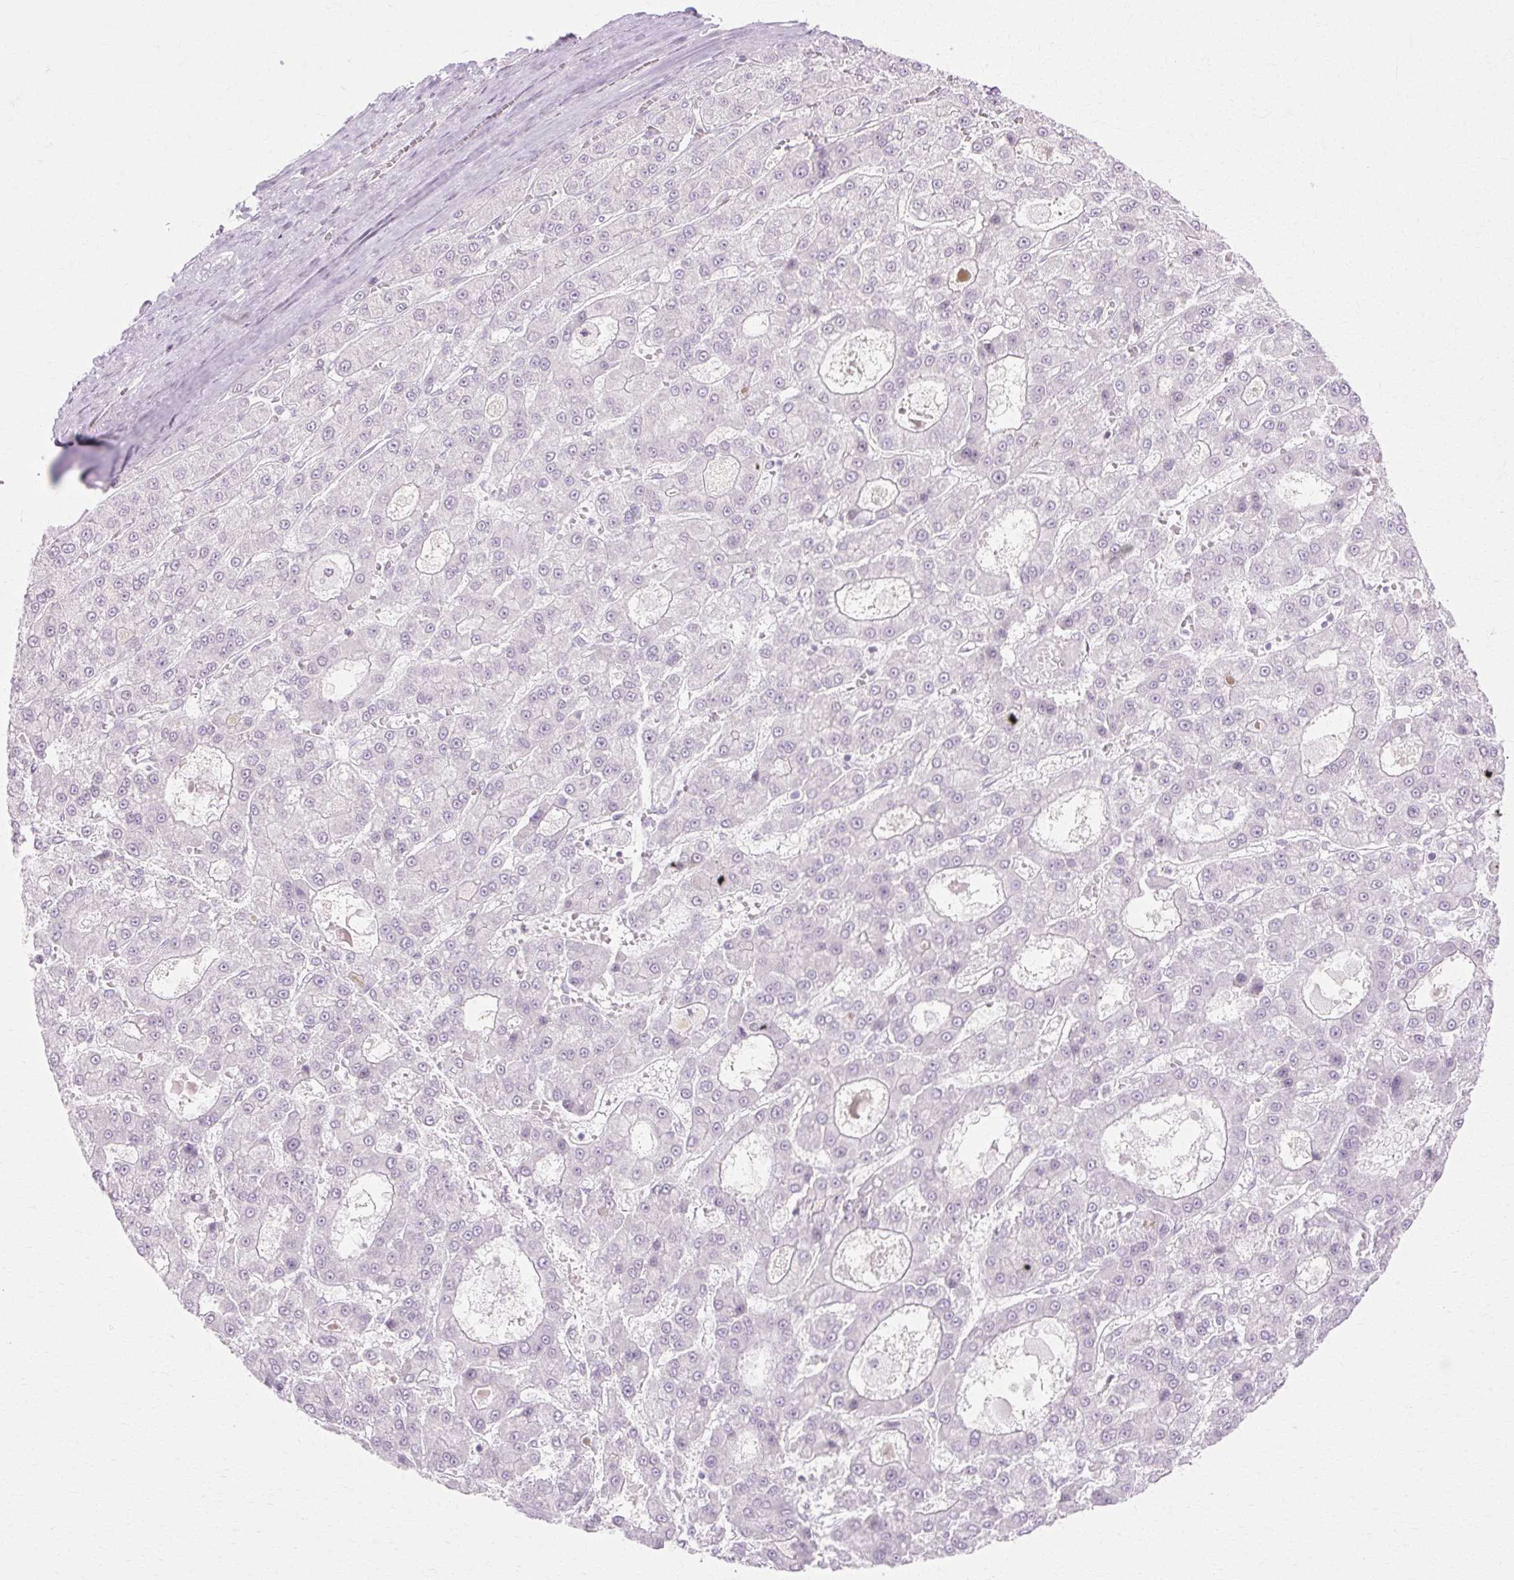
{"staining": {"intensity": "negative", "quantity": "none", "location": "none"}, "tissue": "liver cancer", "cell_type": "Tumor cells", "image_type": "cancer", "snomed": [{"axis": "morphology", "description": "Carcinoma, Hepatocellular, NOS"}, {"axis": "topography", "description": "Liver"}], "caption": "IHC of human liver cancer (hepatocellular carcinoma) demonstrates no positivity in tumor cells.", "gene": "C3orf49", "patient": {"sex": "male", "age": 70}}